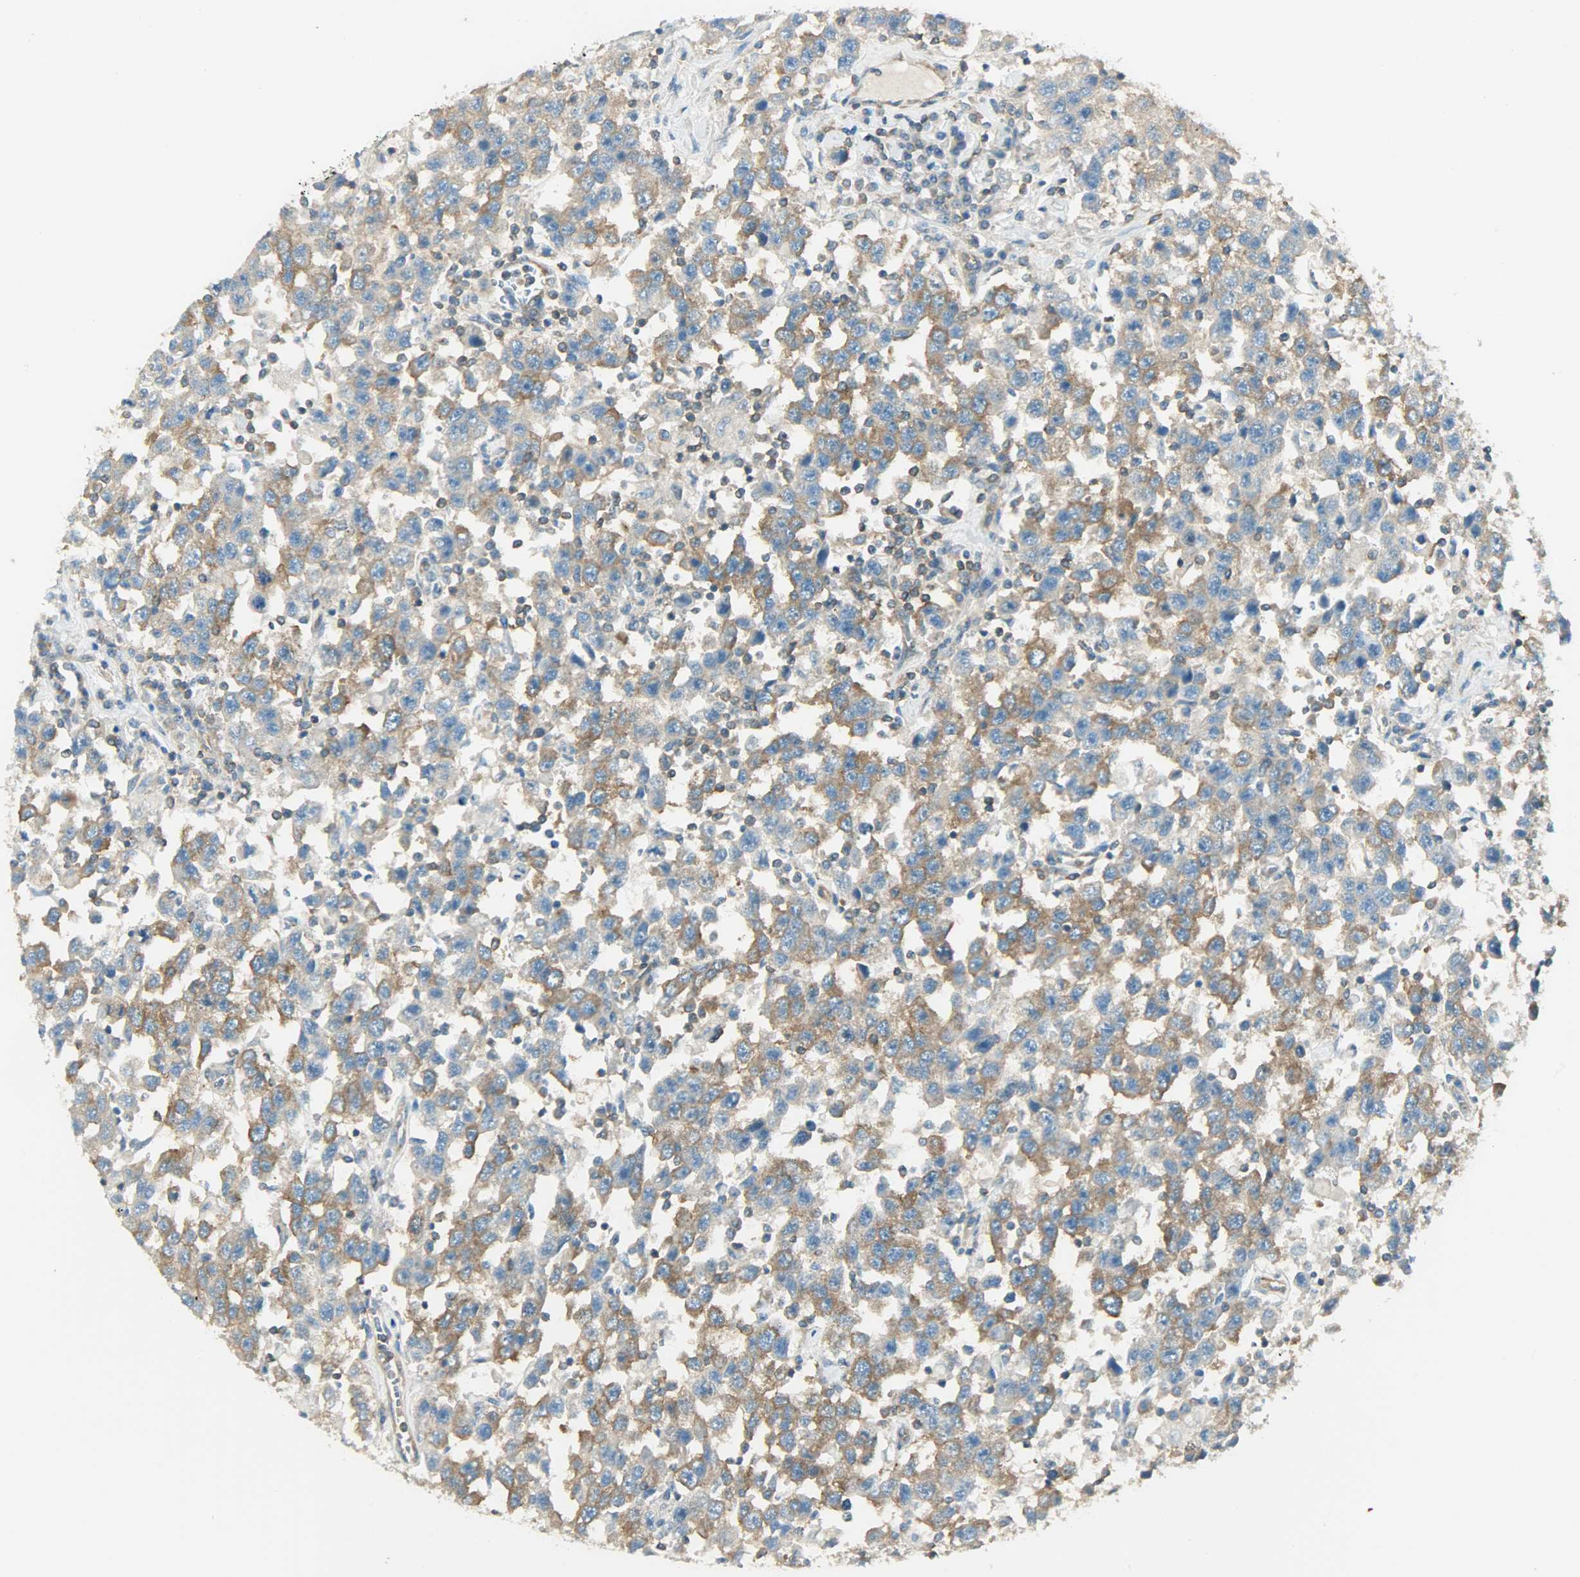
{"staining": {"intensity": "weak", "quantity": ">75%", "location": "cytoplasmic/membranous"}, "tissue": "testis cancer", "cell_type": "Tumor cells", "image_type": "cancer", "snomed": [{"axis": "morphology", "description": "Seminoma, NOS"}, {"axis": "topography", "description": "Testis"}], "caption": "A low amount of weak cytoplasmic/membranous positivity is identified in about >75% of tumor cells in testis cancer tissue. Using DAB (brown) and hematoxylin (blue) stains, captured at high magnification using brightfield microscopy.", "gene": "TSC22D2", "patient": {"sex": "male", "age": 41}}